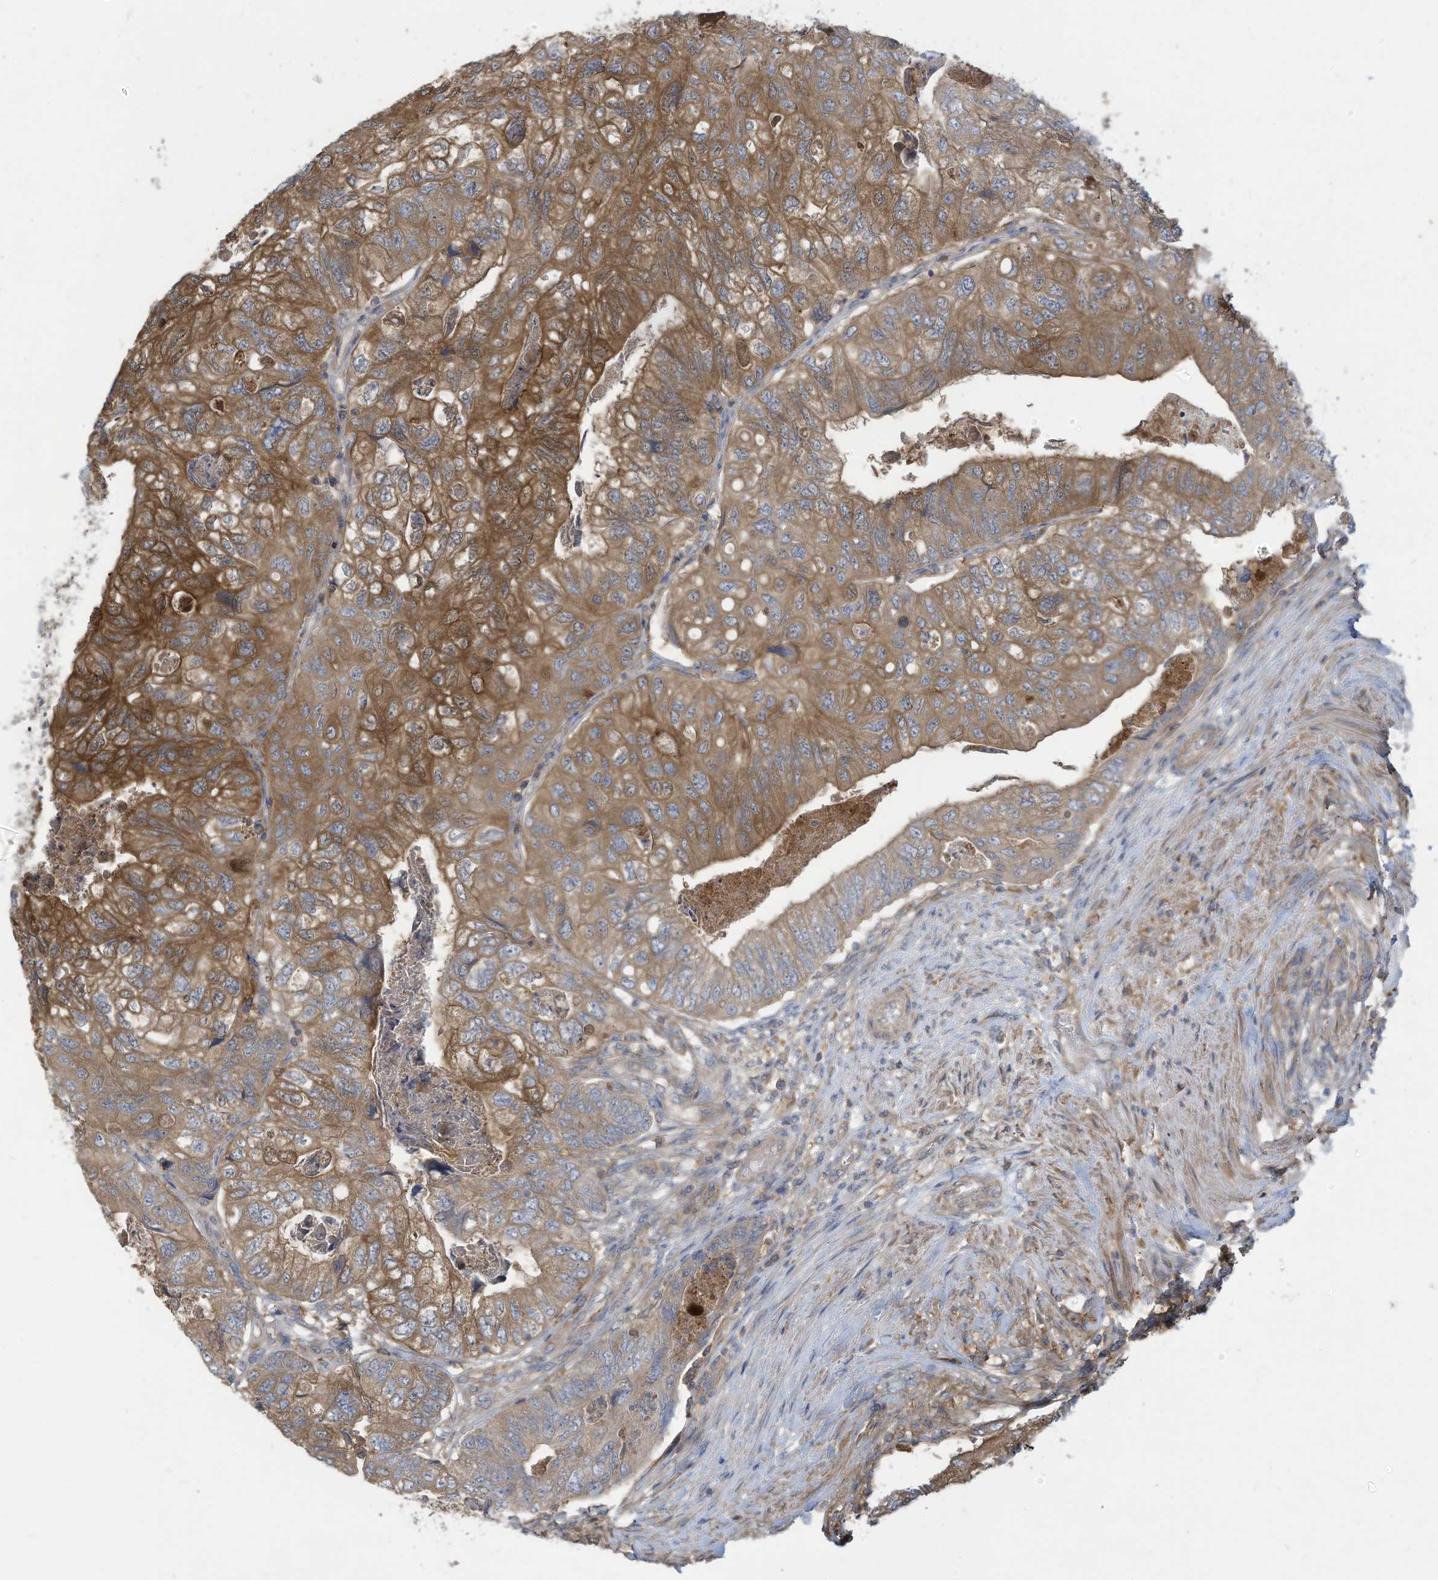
{"staining": {"intensity": "strong", "quantity": ">75%", "location": "cytoplasmic/membranous"}, "tissue": "colorectal cancer", "cell_type": "Tumor cells", "image_type": "cancer", "snomed": [{"axis": "morphology", "description": "Adenocarcinoma, NOS"}, {"axis": "topography", "description": "Rectum"}], "caption": "IHC histopathology image of neoplastic tissue: human colorectal cancer (adenocarcinoma) stained using immunohistochemistry reveals high levels of strong protein expression localized specifically in the cytoplasmic/membranous of tumor cells, appearing as a cytoplasmic/membranous brown color.", "gene": "ADI1", "patient": {"sex": "male", "age": 63}}